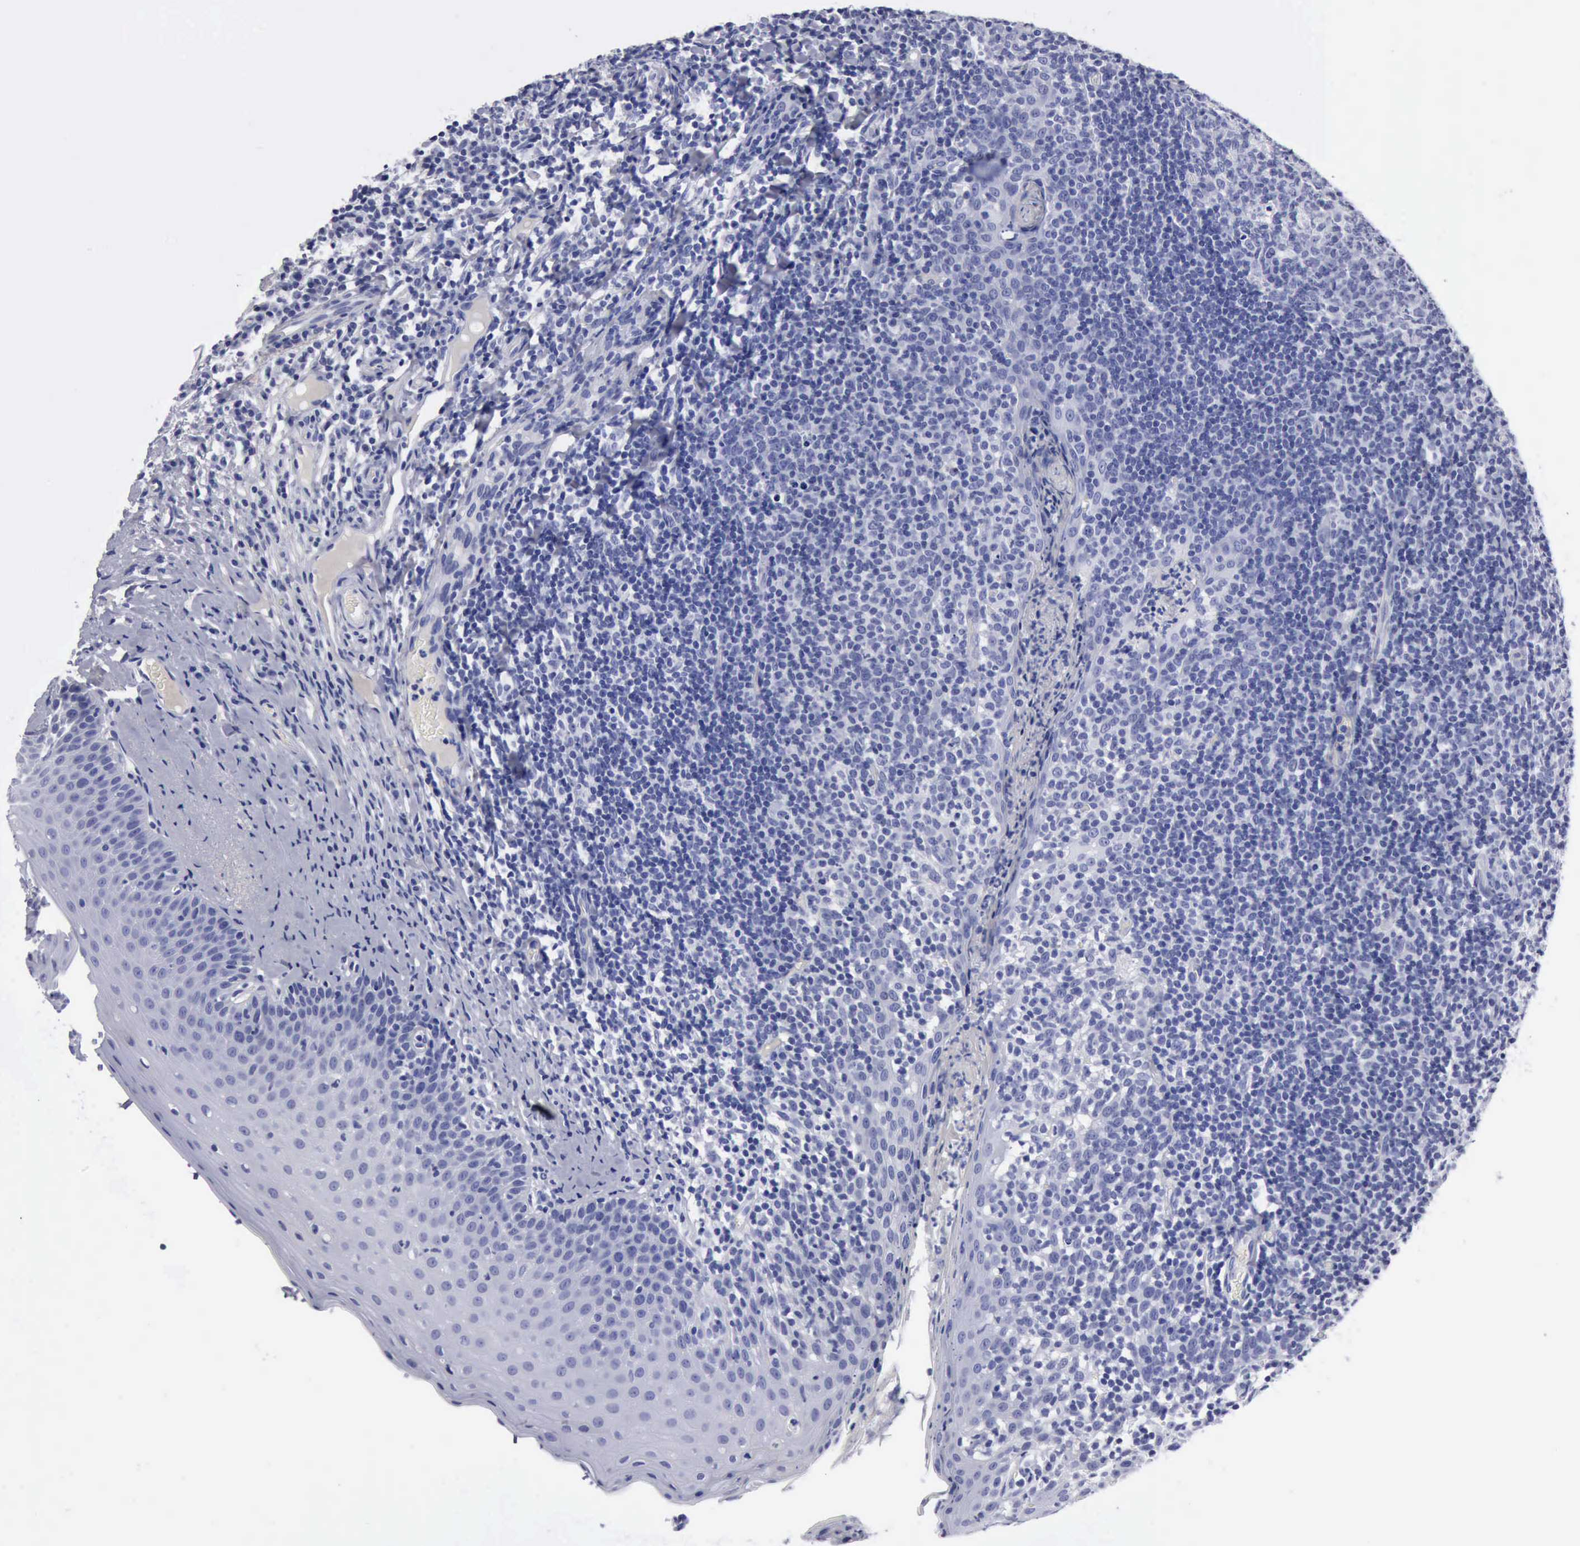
{"staining": {"intensity": "negative", "quantity": "none", "location": "none"}, "tissue": "tonsil", "cell_type": "Germinal center cells", "image_type": "normal", "snomed": [{"axis": "morphology", "description": "Normal tissue, NOS"}, {"axis": "topography", "description": "Tonsil"}], "caption": "DAB immunohistochemical staining of benign human tonsil exhibits no significant expression in germinal center cells.", "gene": "CYP19A1", "patient": {"sex": "male", "age": 6}}